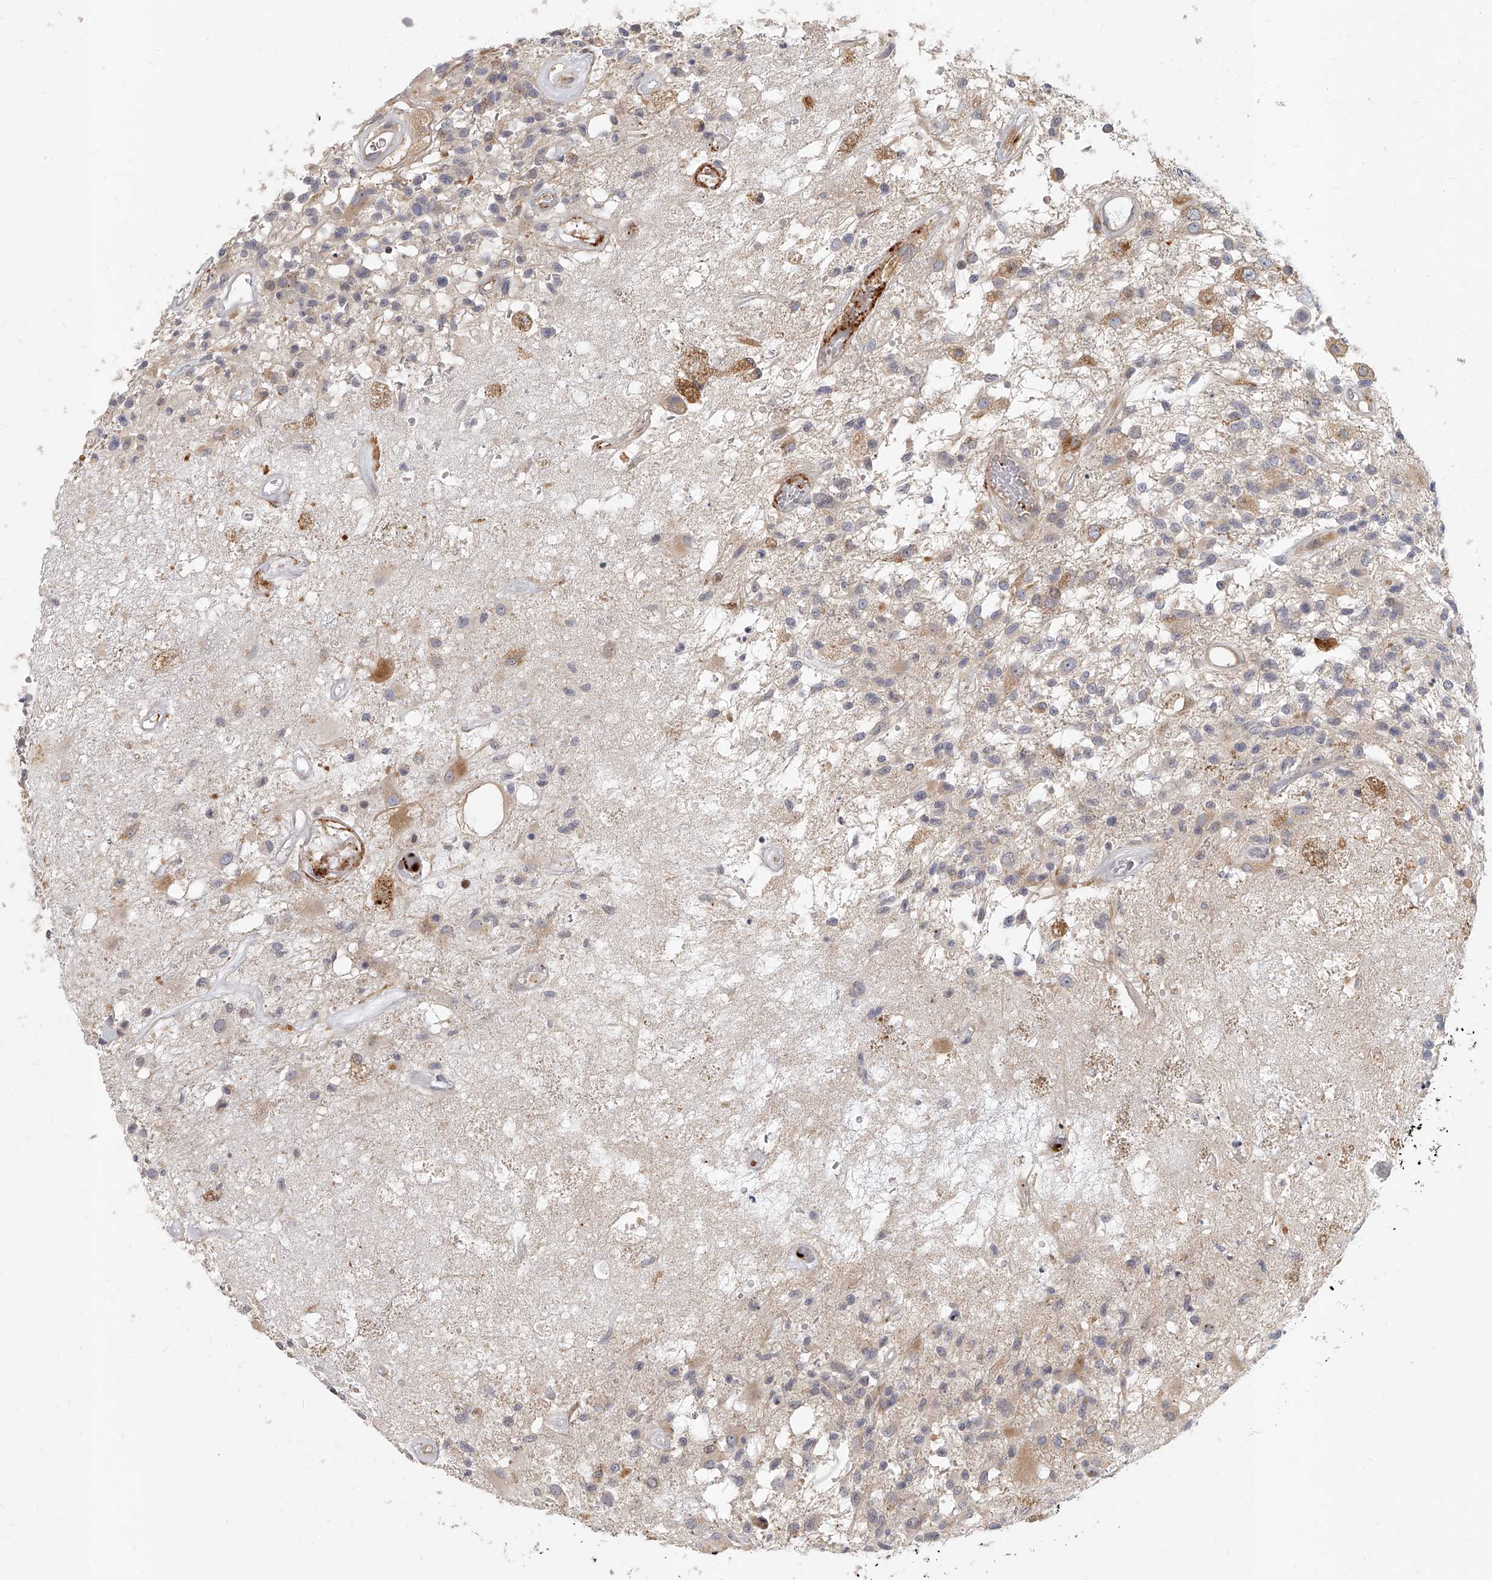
{"staining": {"intensity": "negative", "quantity": "none", "location": "none"}, "tissue": "glioma", "cell_type": "Tumor cells", "image_type": "cancer", "snomed": [{"axis": "morphology", "description": "Glioma, malignant, High grade"}, {"axis": "morphology", "description": "Glioblastoma, NOS"}, {"axis": "topography", "description": "Brain"}], "caption": "There is no significant positivity in tumor cells of glioma.", "gene": "SLC37A1", "patient": {"sex": "male", "age": 60}}